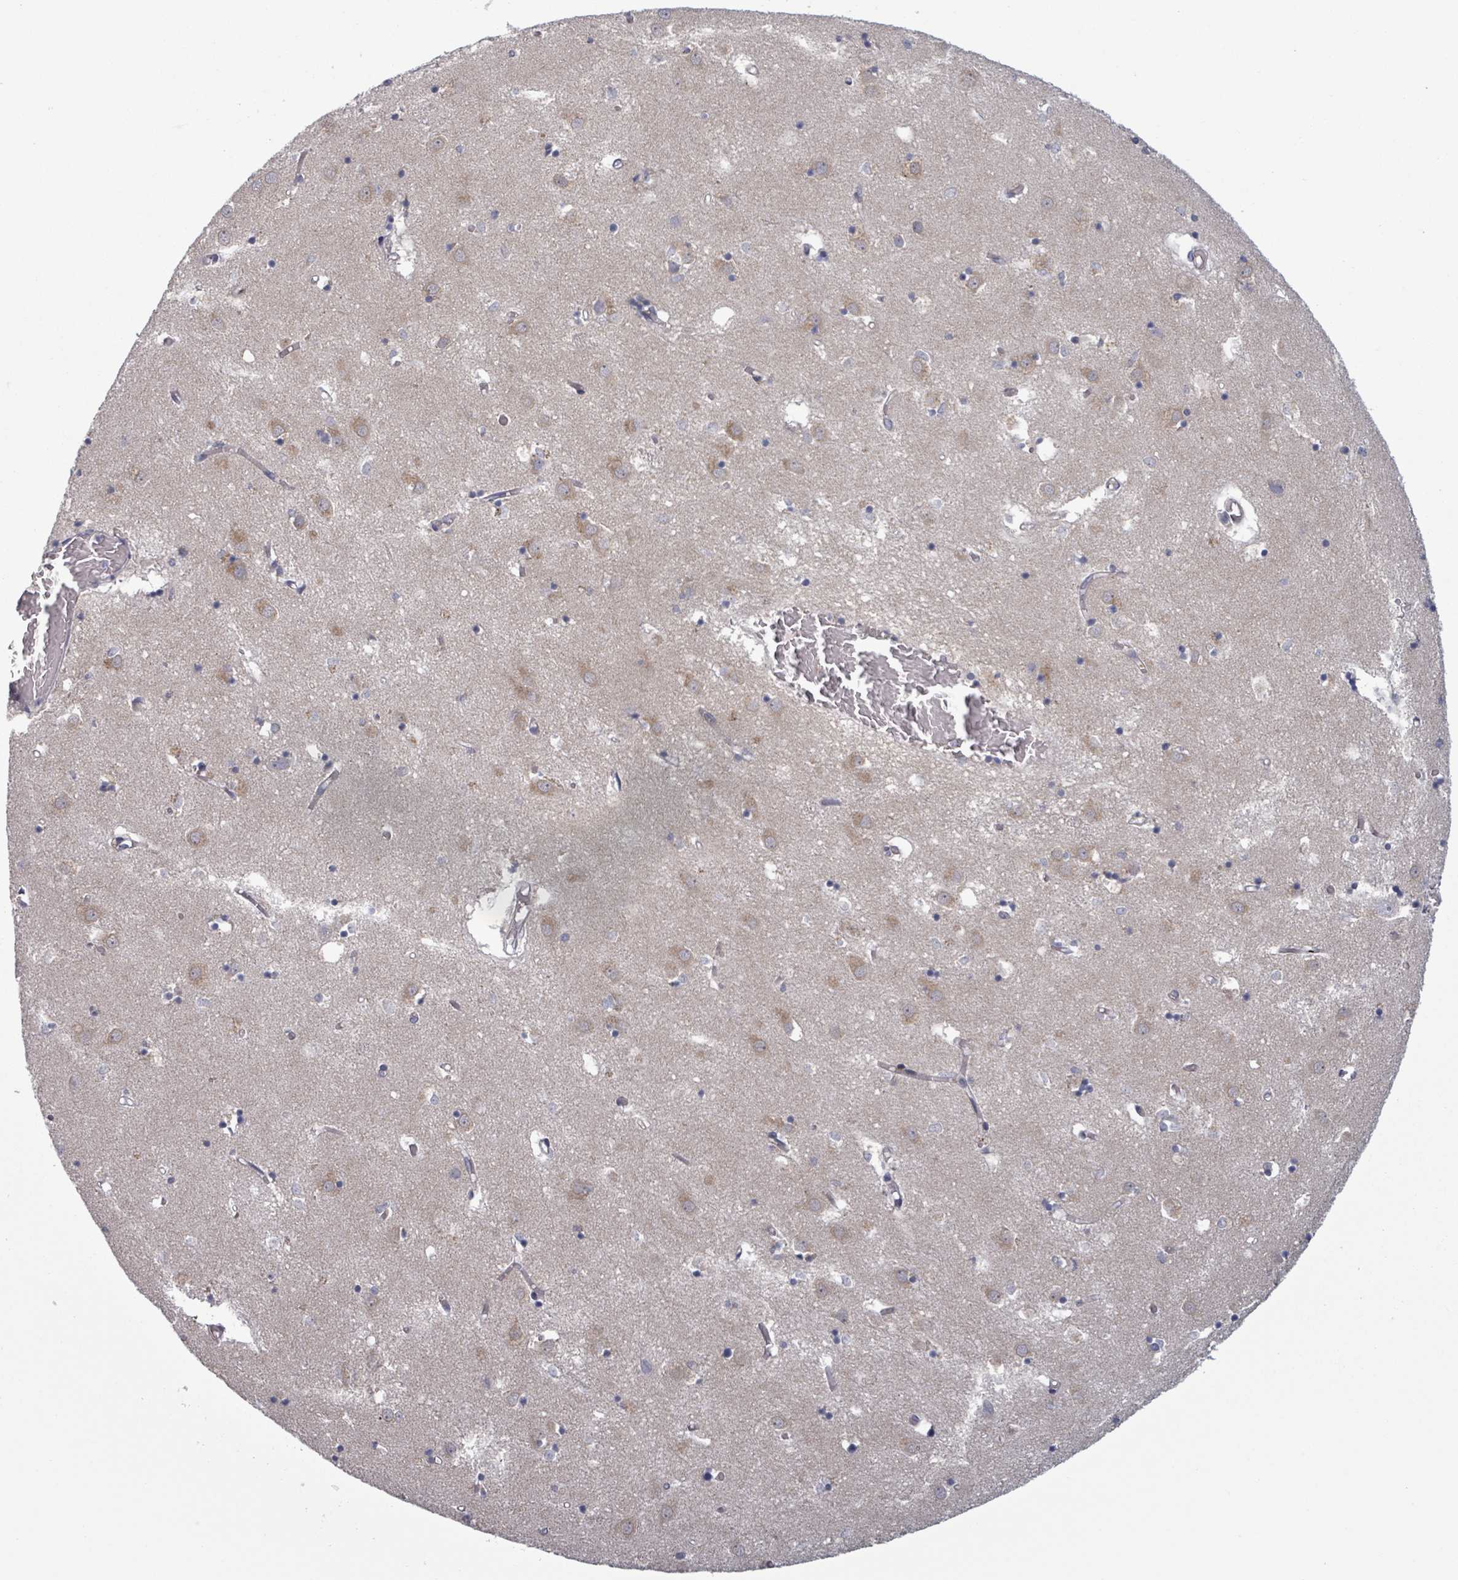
{"staining": {"intensity": "negative", "quantity": "none", "location": "none"}, "tissue": "caudate", "cell_type": "Glial cells", "image_type": "normal", "snomed": [{"axis": "morphology", "description": "Normal tissue, NOS"}, {"axis": "topography", "description": "Lateral ventricle wall"}], "caption": "IHC photomicrograph of normal human caudate stained for a protein (brown), which reveals no staining in glial cells.", "gene": "FKBP1A", "patient": {"sex": "male", "age": 70}}